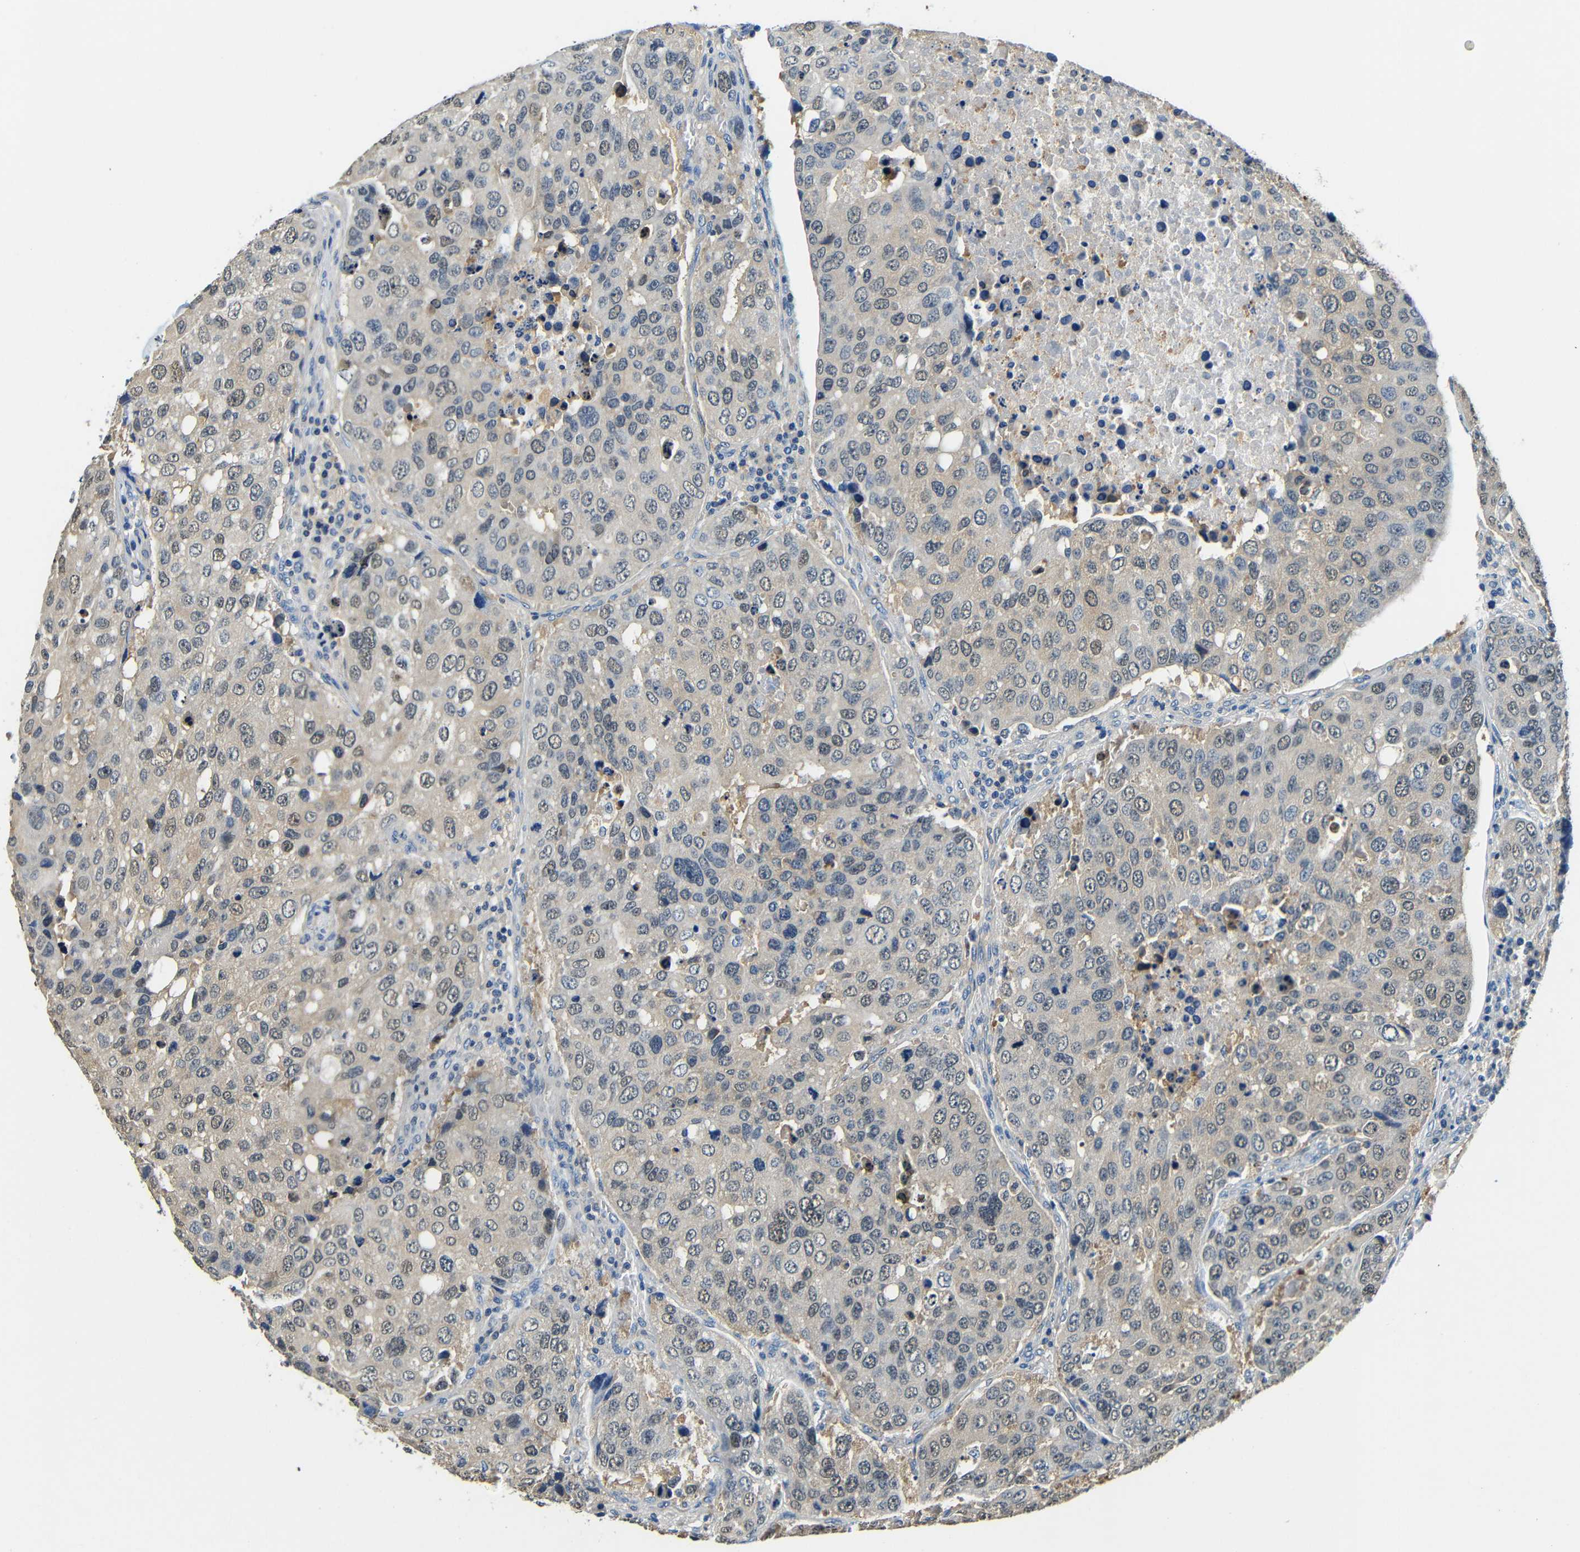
{"staining": {"intensity": "weak", "quantity": "25%-75%", "location": "cytoplasmic/membranous,nuclear"}, "tissue": "urothelial cancer", "cell_type": "Tumor cells", "image_type": "cancer", "snomed": [{"axis": "morphology", "description": "Urothelial carcinoma, High grade"}, {"axis": "topography", "description": "Lymph node"}, {"axis": "topography", "description": "Urinary bladder"}], "caption": "Urothelial carcinoma (high-grade) stained with DAB immunohistochemistry (IHC) demonstrates low levels of weak cytoplasmic/membranous and nuclear staining in about 25%-75% of tumor cells. (IHC, brightfield microscopy, high magnification).", "gene": "ADAP1", "patient": {"sex": "male", "age": 51}}